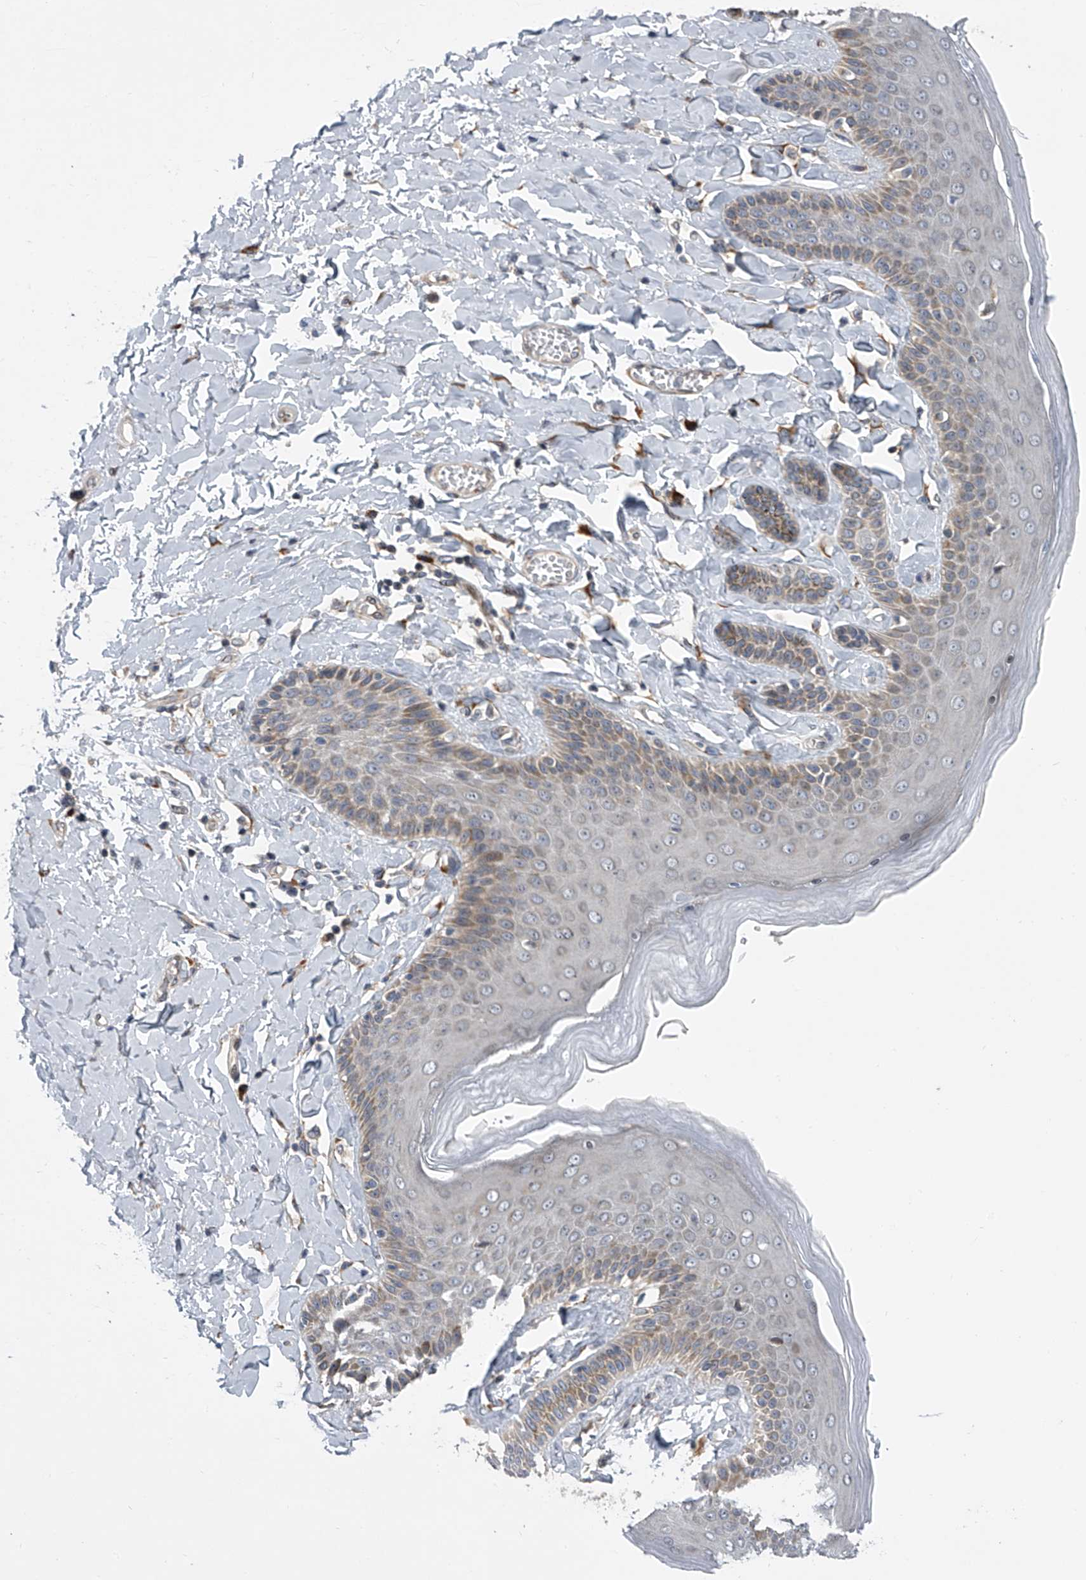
{"staining": {"intensity": "moderate", "quantity": "<25%", "location": "cytoplasmic/membranous"}, "tissue": "skin", "cell_type": "Epidermal cells", "image_type": "normal", "snomed": [{"axis": "morphology", "description": "Normal tissue, NOS"}, {"axis": "topography", "description": "Anal"}], "caption": "DAB immunohistochemical staining of normal human skin exhibits moderate cytoplasmic/membranous protein staining in about <25% of epidermal cells.", "gene": "DLGAP2", "patient": {"sex": "male", "age": 69}}